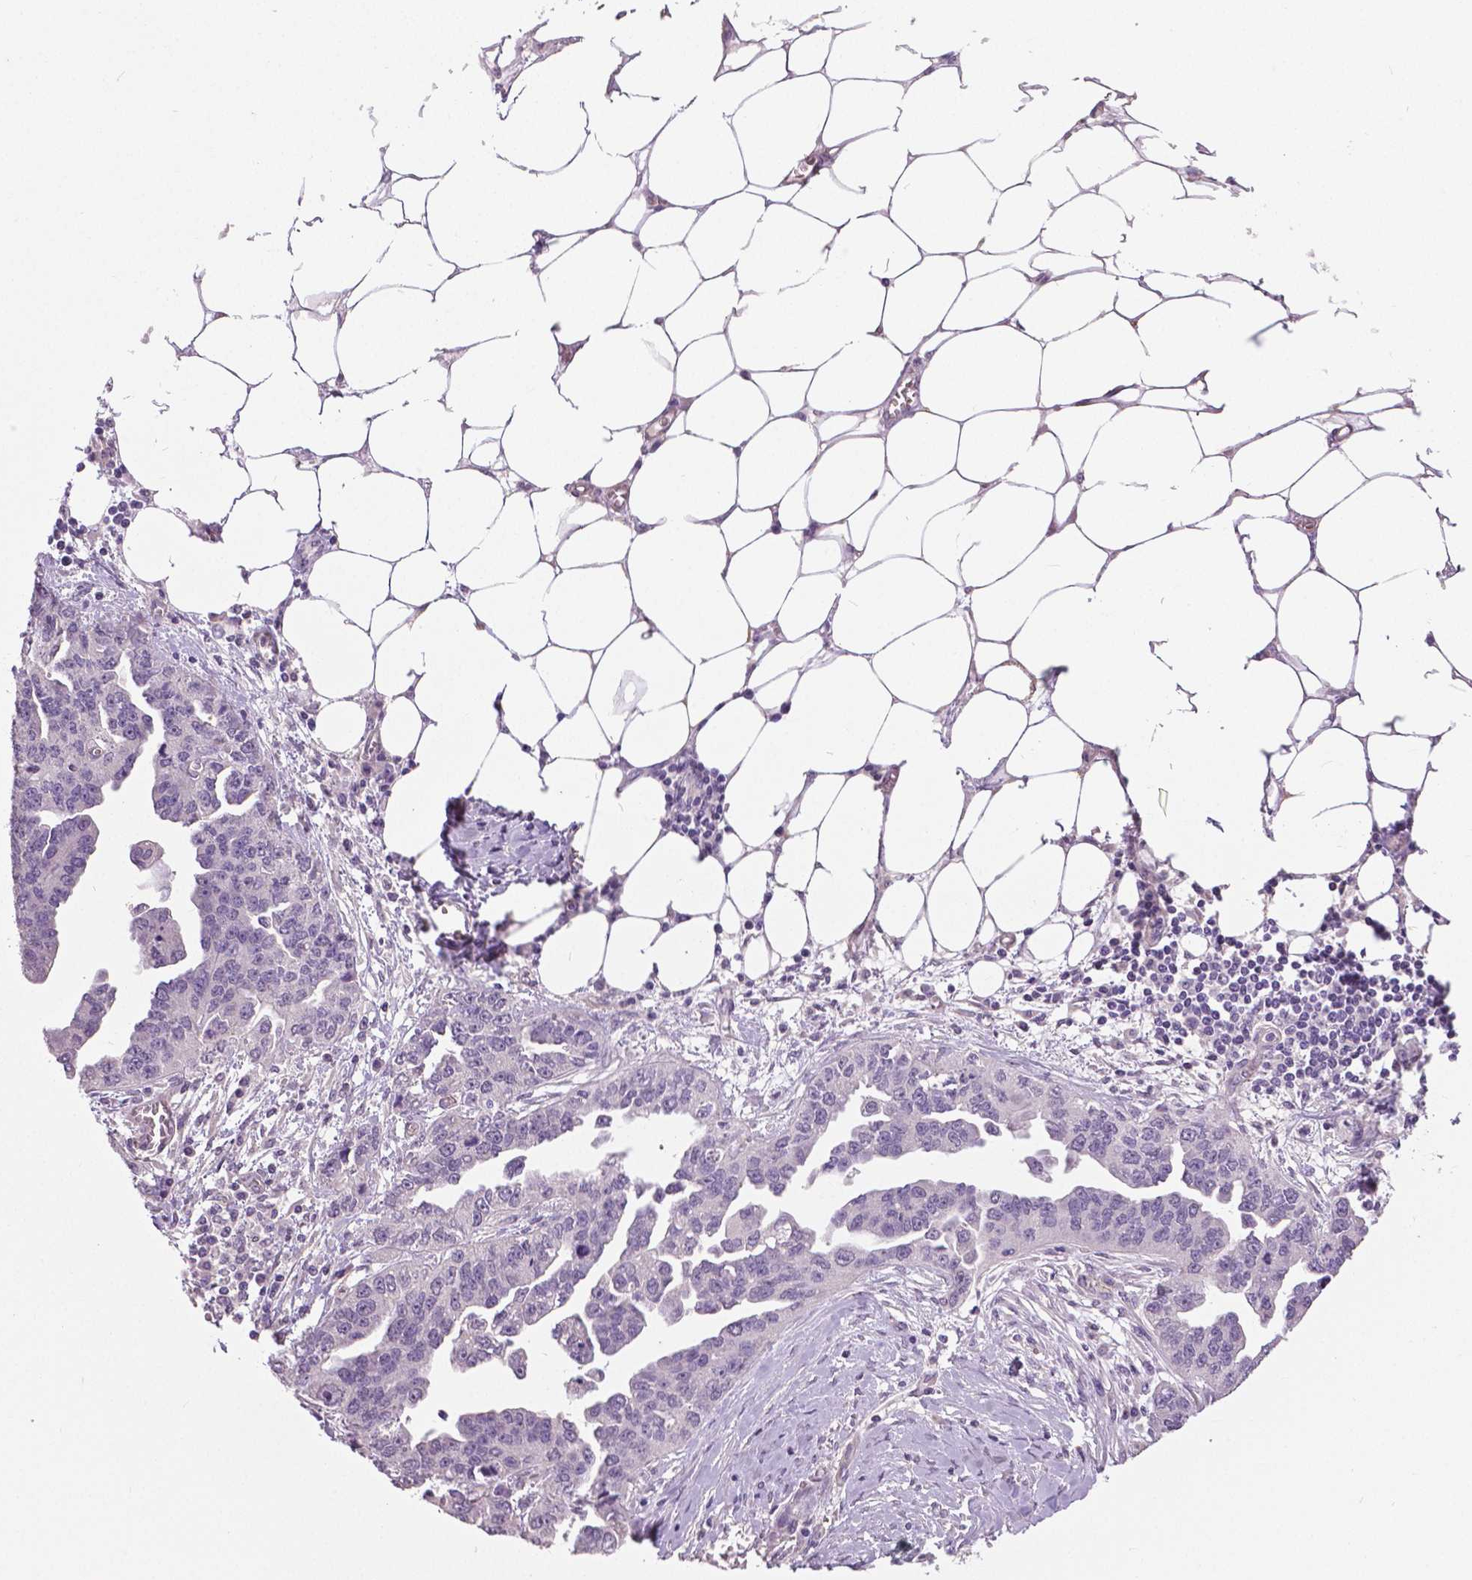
{"staining": {"intensity": "negative", "quantity": "none", "location": "none"}, "tissue": "ovarian cancer", "cell_type": "Tumor cells", "image_type": "cancer", "snomed": [{"axis": "morphology", "description": "Cystadenocarcinoma, serous, NOS"}, {"axis": "topography", "description": "Ovary"}], "caption": "An image of human serous cystadenocarcinoma (ovarian) is negative for staining in tumor cells.", "gene": "FOXA1", "patient": {"sex": "female", "age": 75}}